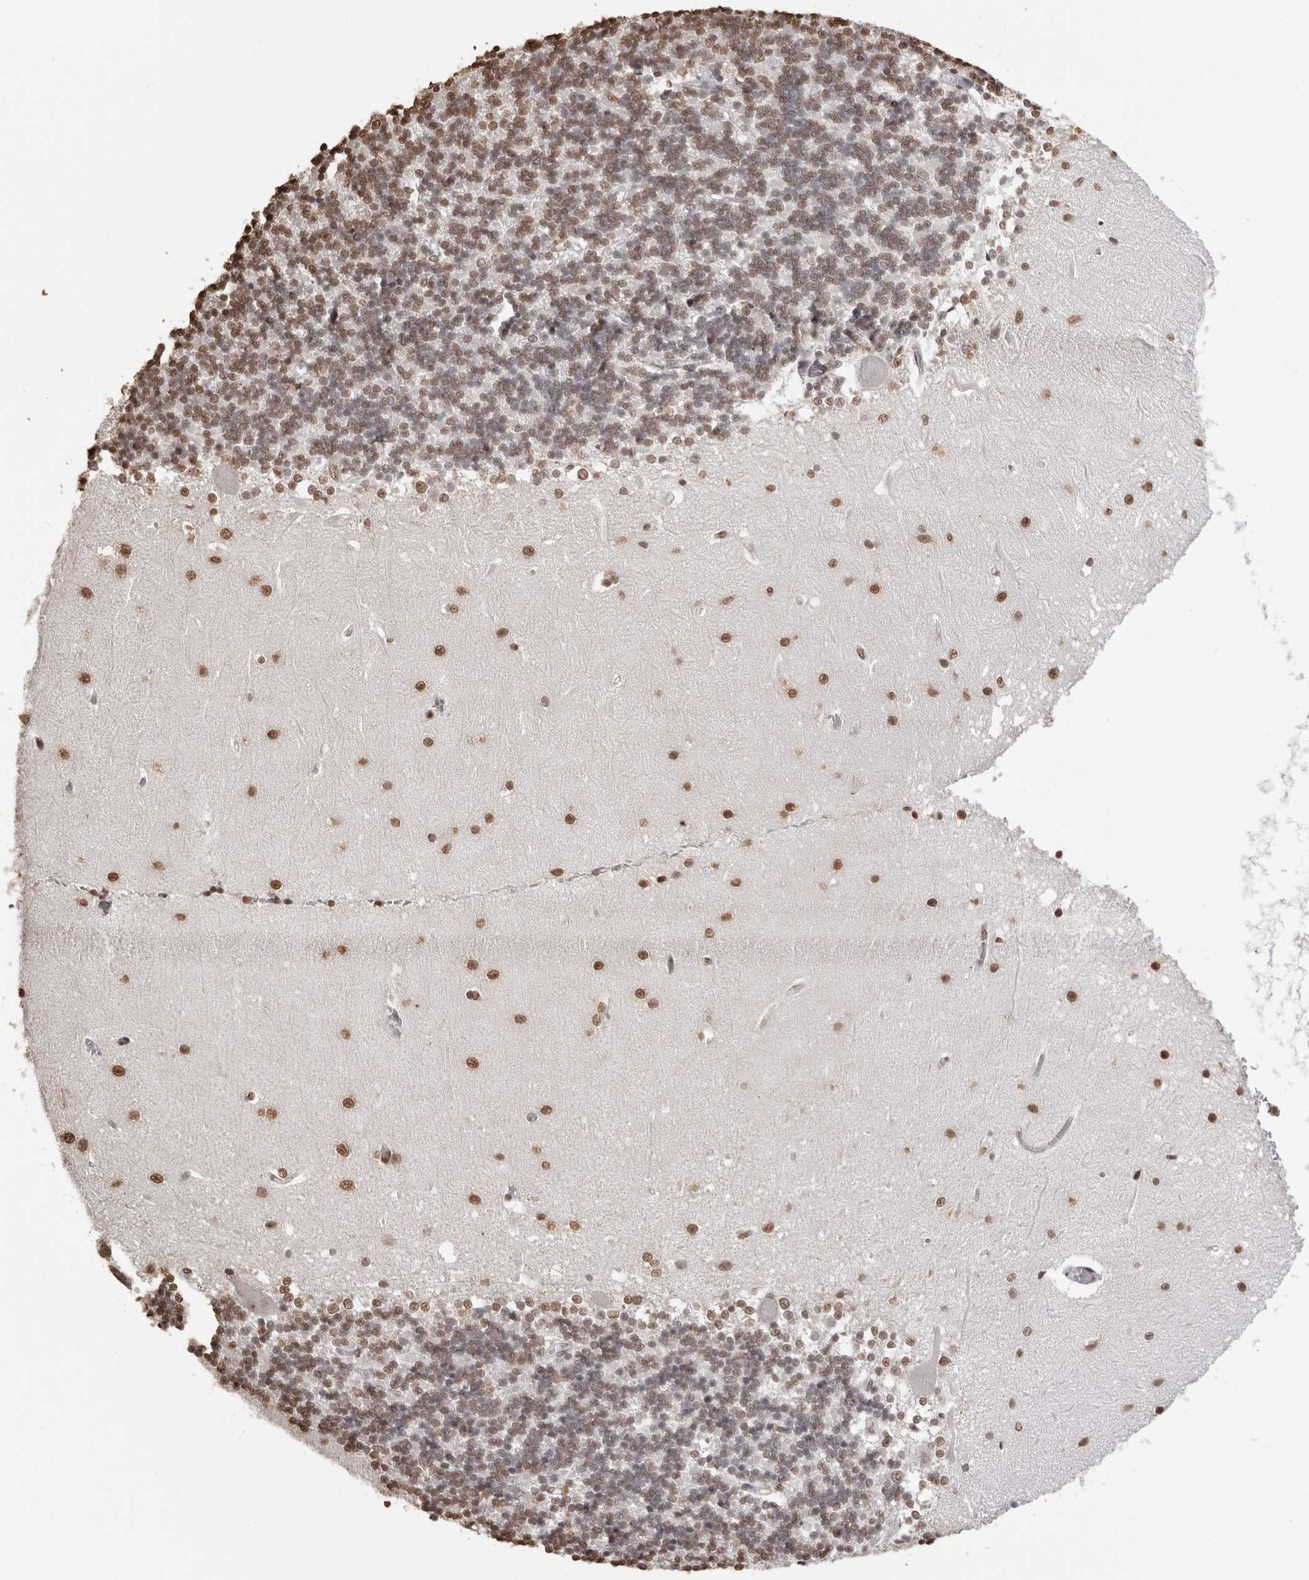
{"staining": {"intensity": "moderate", "quantity": ">75%", "location": "nuclear"}, "tissue": "cerebellum", "cell_type": "Cells in granular layer", "image_type": "normal", "snomed": [{"axis": "morphology", "description": "Normal tissue, NOS"}, {"axis": "topography", "description": "Cerebellum"}], "caption": "Protein staining reveals moderate nuclear expression in about >75% of cells in granular layer in normal cerebellum.", "gene": "OLIG3", "patient": {"sex": "male", "age": 37}}